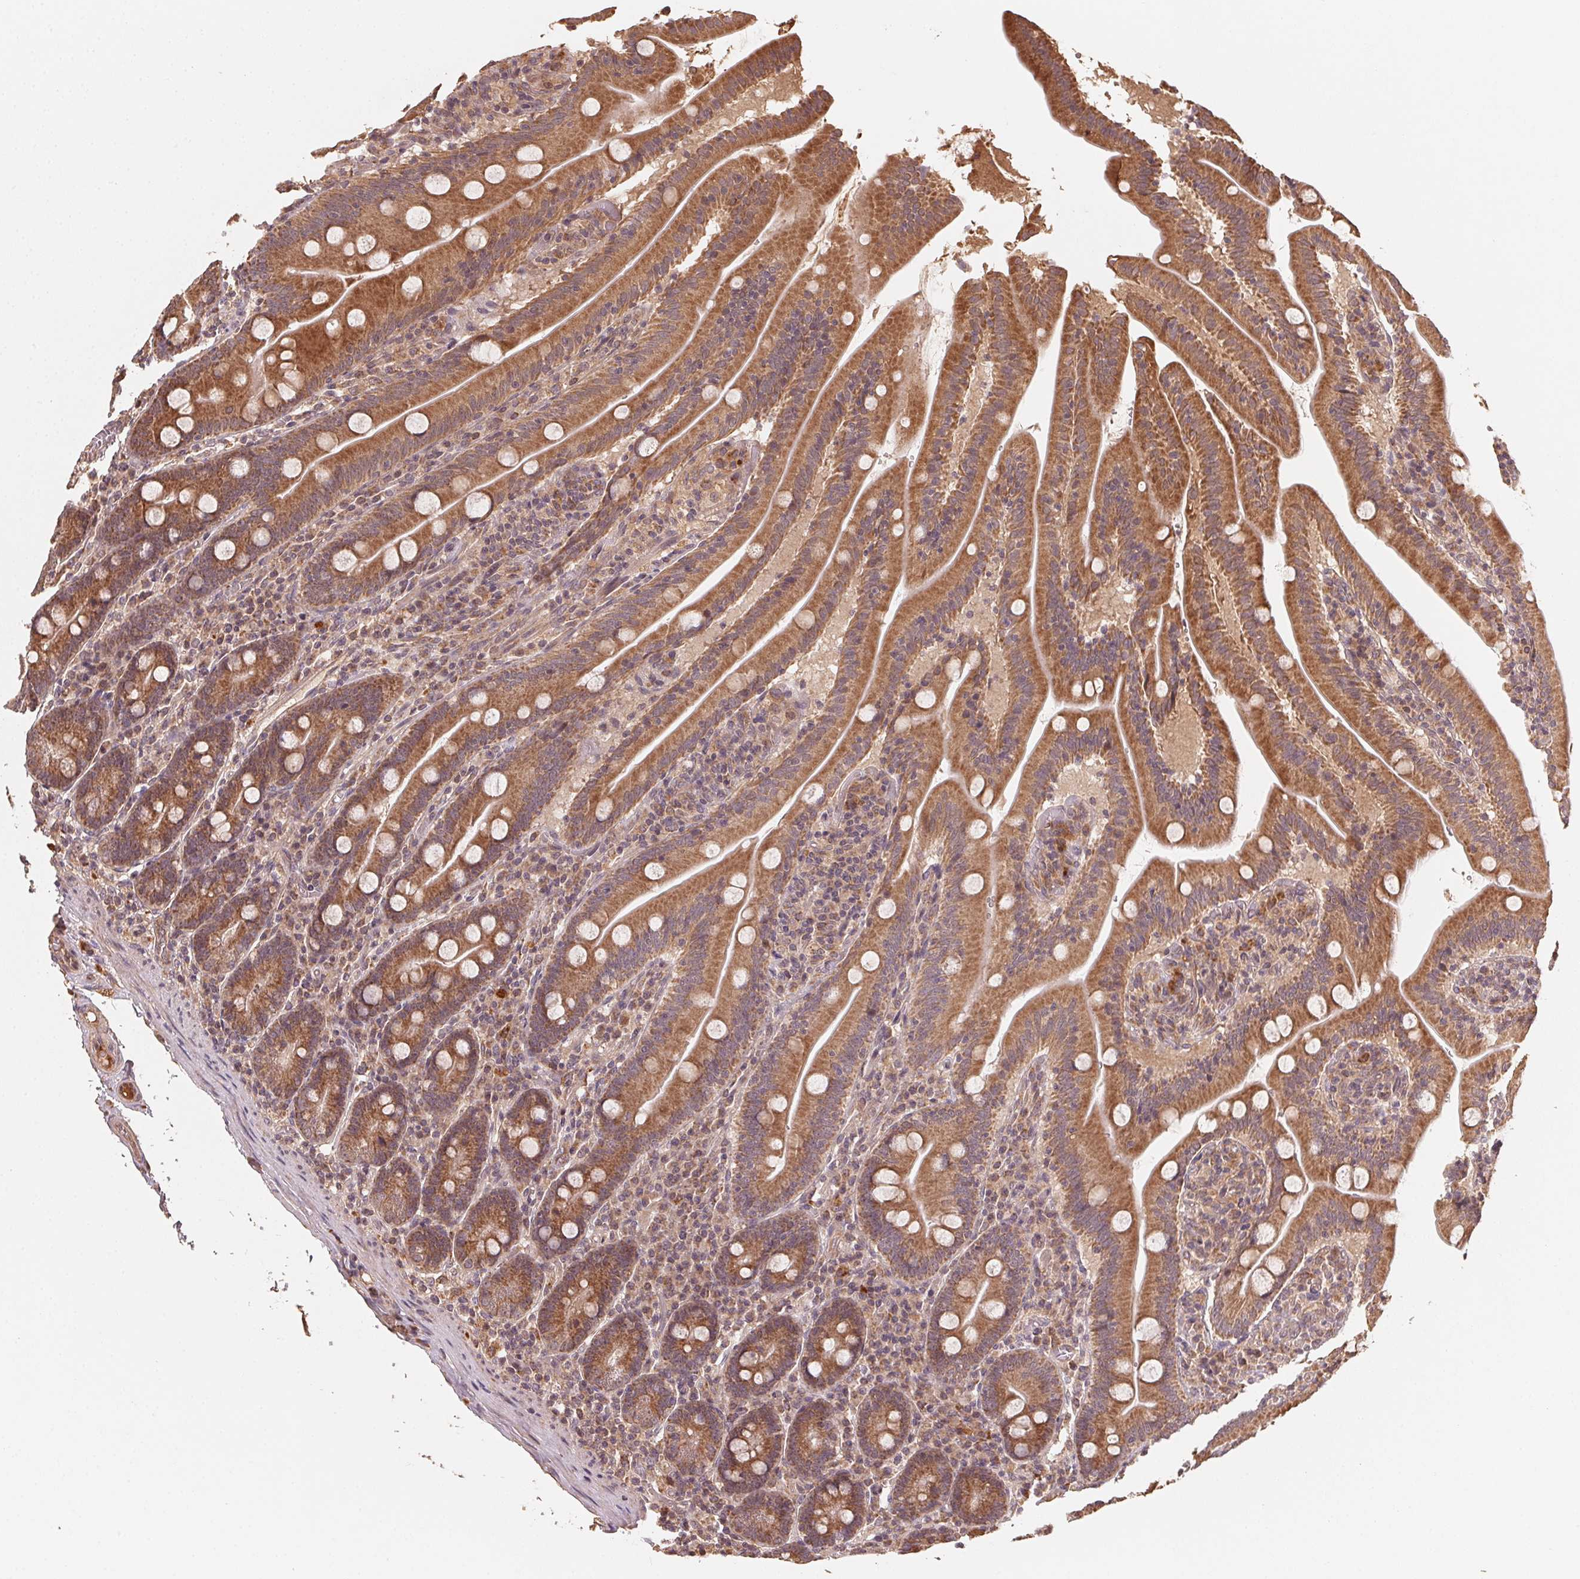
{"staining": {"intensity": "strong", "quantity": ">75%", "location": "cytoplasmic/membranous"}, "tissue": "small intestine", "cell_type": "Glandular cells", "image_type": "normal", "snomed": [{"axis": "morphology", "description": "Normal tissue, NOS"}, {"axis": "topography", "description": "Small intestine"}], "caption": "An immunohistochemistry histopathology image of benign tissue is shown. Protein staining in brown shows strong cytoplasmic/membranous positivity in small intestine within glandular cells. Immunohistochemistry (ihc) stains the protein of interest in brown and the nuclei are stained blue.", "gene": "WBP2", "patient": {"sex": "male", "age": 37}}